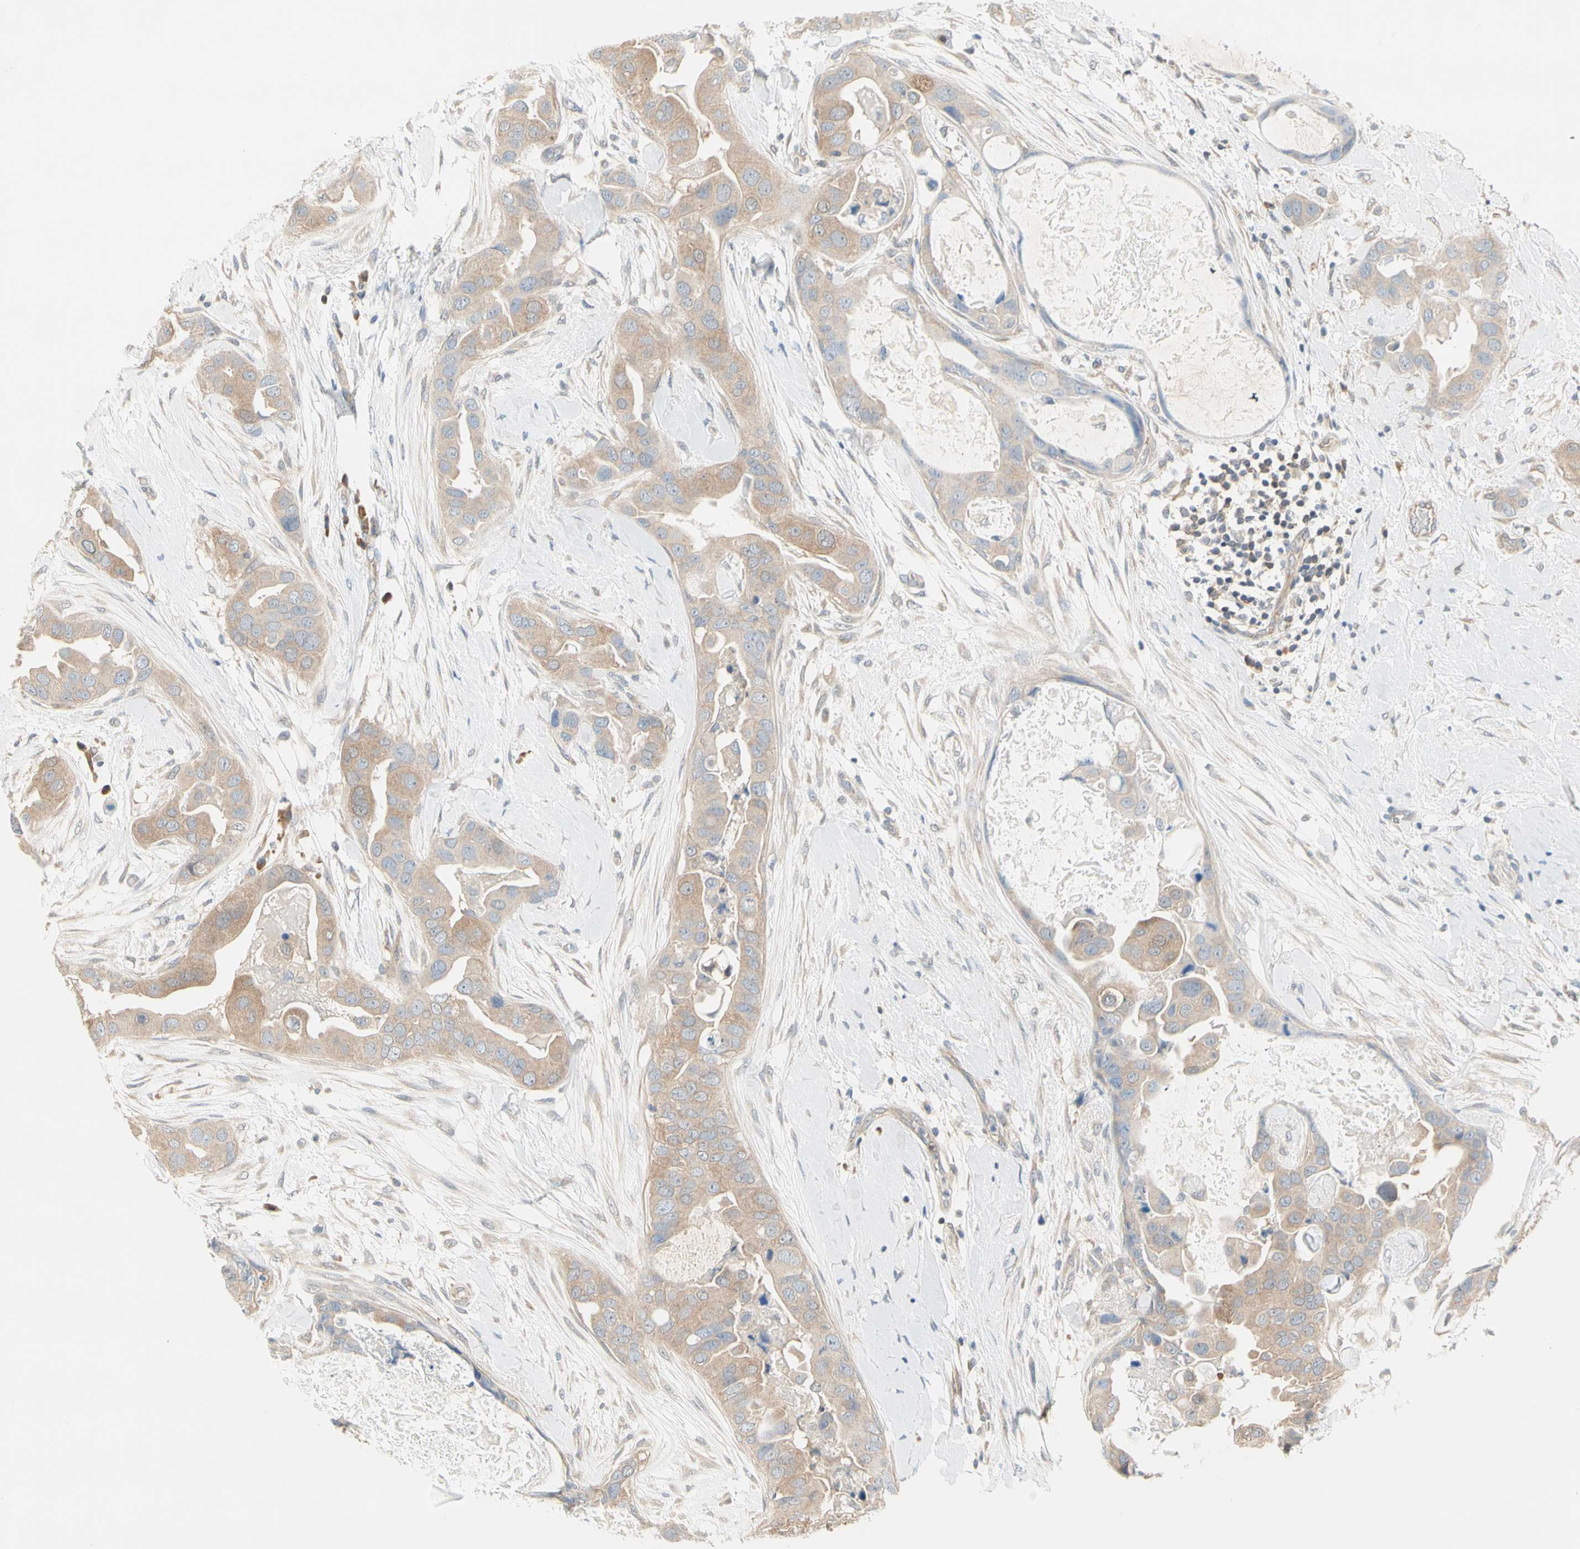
{"staining": {"intensity": "weak", "quantity": ">75%", "location": "cytoplasmic/membranous"}, "tissue": "breast cancer", "cell_type": "Tumor cells", "image_type": "cancer", "snomed": [{"axis": "morphology", "description": "Duct carcinoma"}, {"axis": "topography", "description": "Breast"}], "caption": "Human invasive ductal carcinoma (breast) stained with a protein marker reveals weak staining in tumor cells.", "gene": "MPI", "patient": {"sex": "female", "age": 40}}